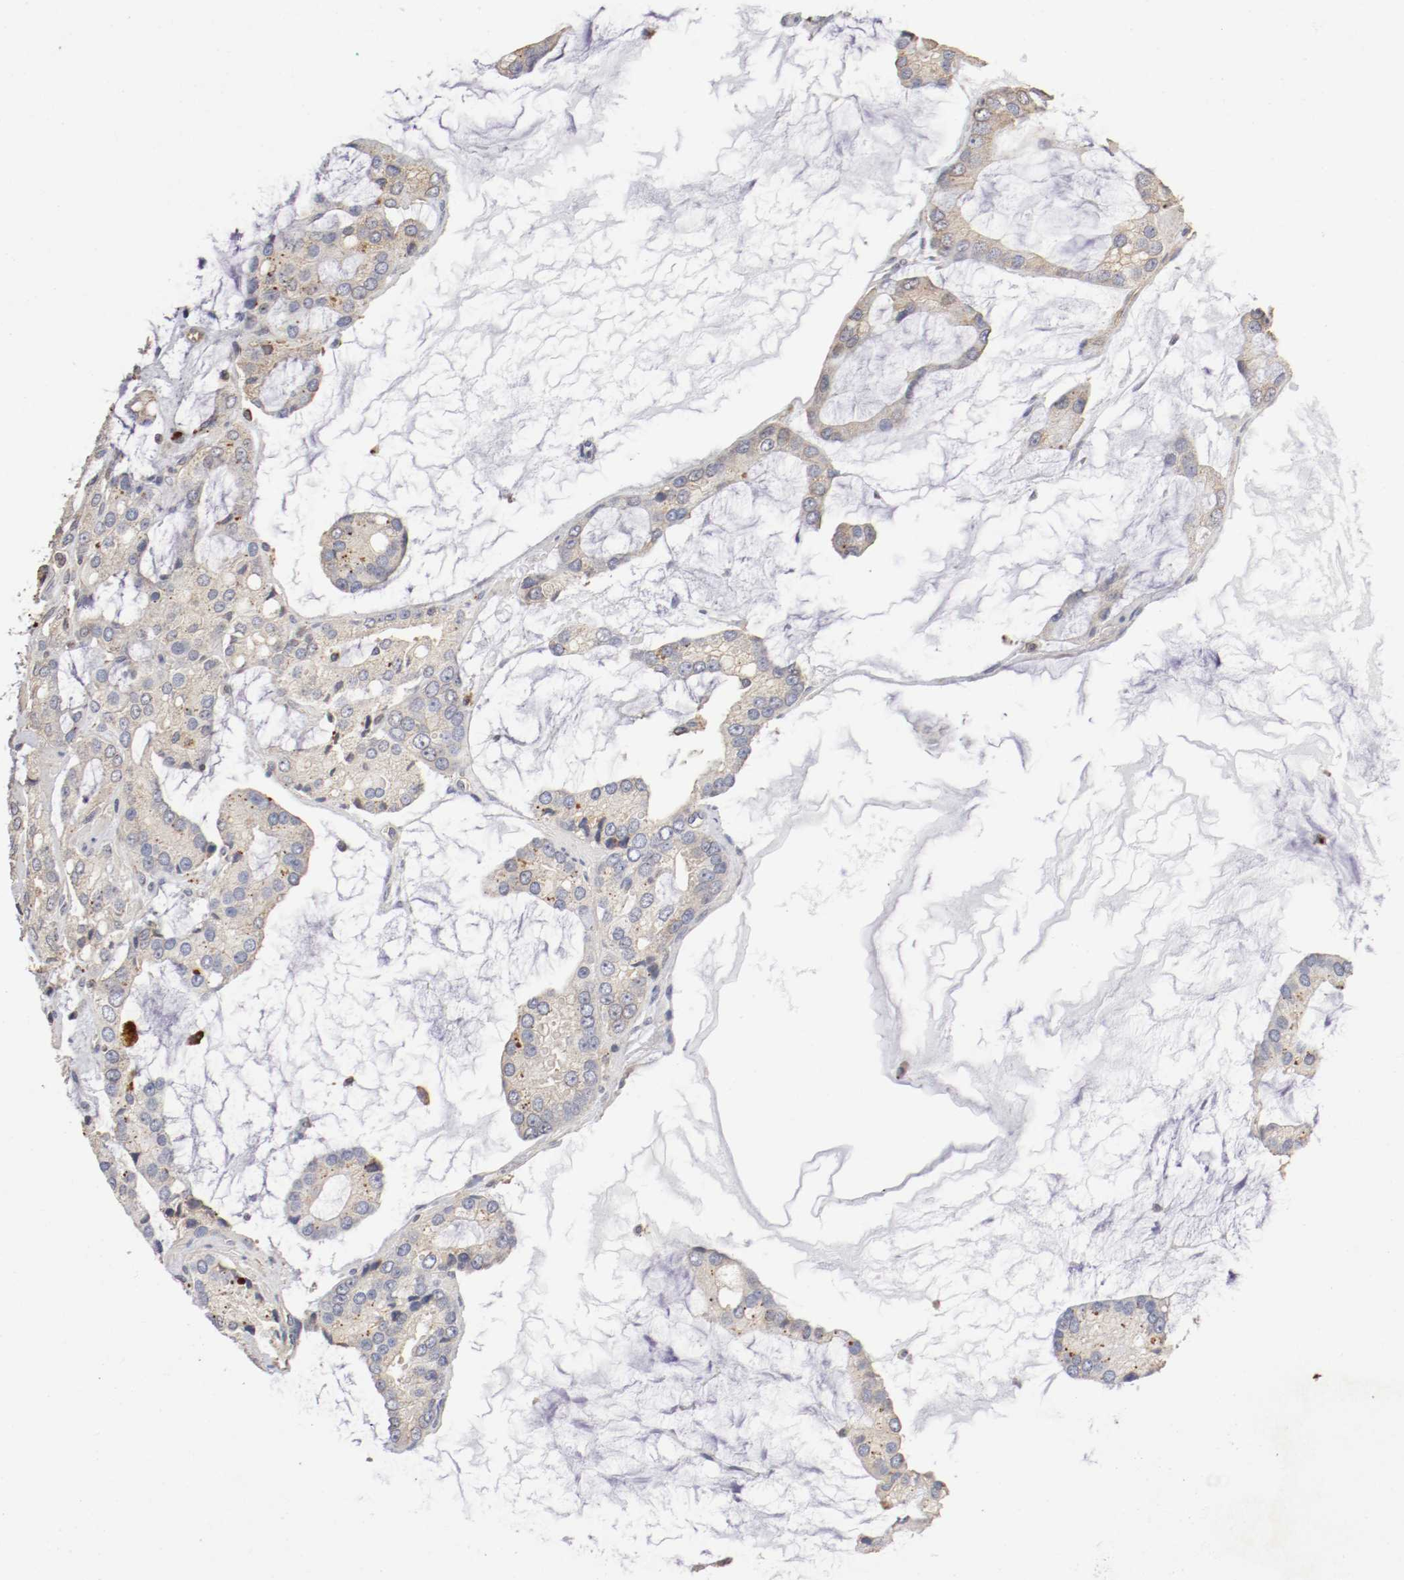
{"staining": {"intensity": "weak", "quantity": "25%-75%", "location": "cytoplasmic/membranous"}, "tissue": "prostate cancer", "cell_type": "Tumor cells", "image_type": "cancer", "snomed": [{"axis": "morphology", "description": "Adenocarcinoma, High grade"}, {"axis": "topography", "description": "Prostate"}], "caption": "Prostate high-grade adenocarcinoma stained with a protein marker reveals weak staining in tumor cells.", "gene": "CDK6", "patient": {"sex": "male", "age": 67}}